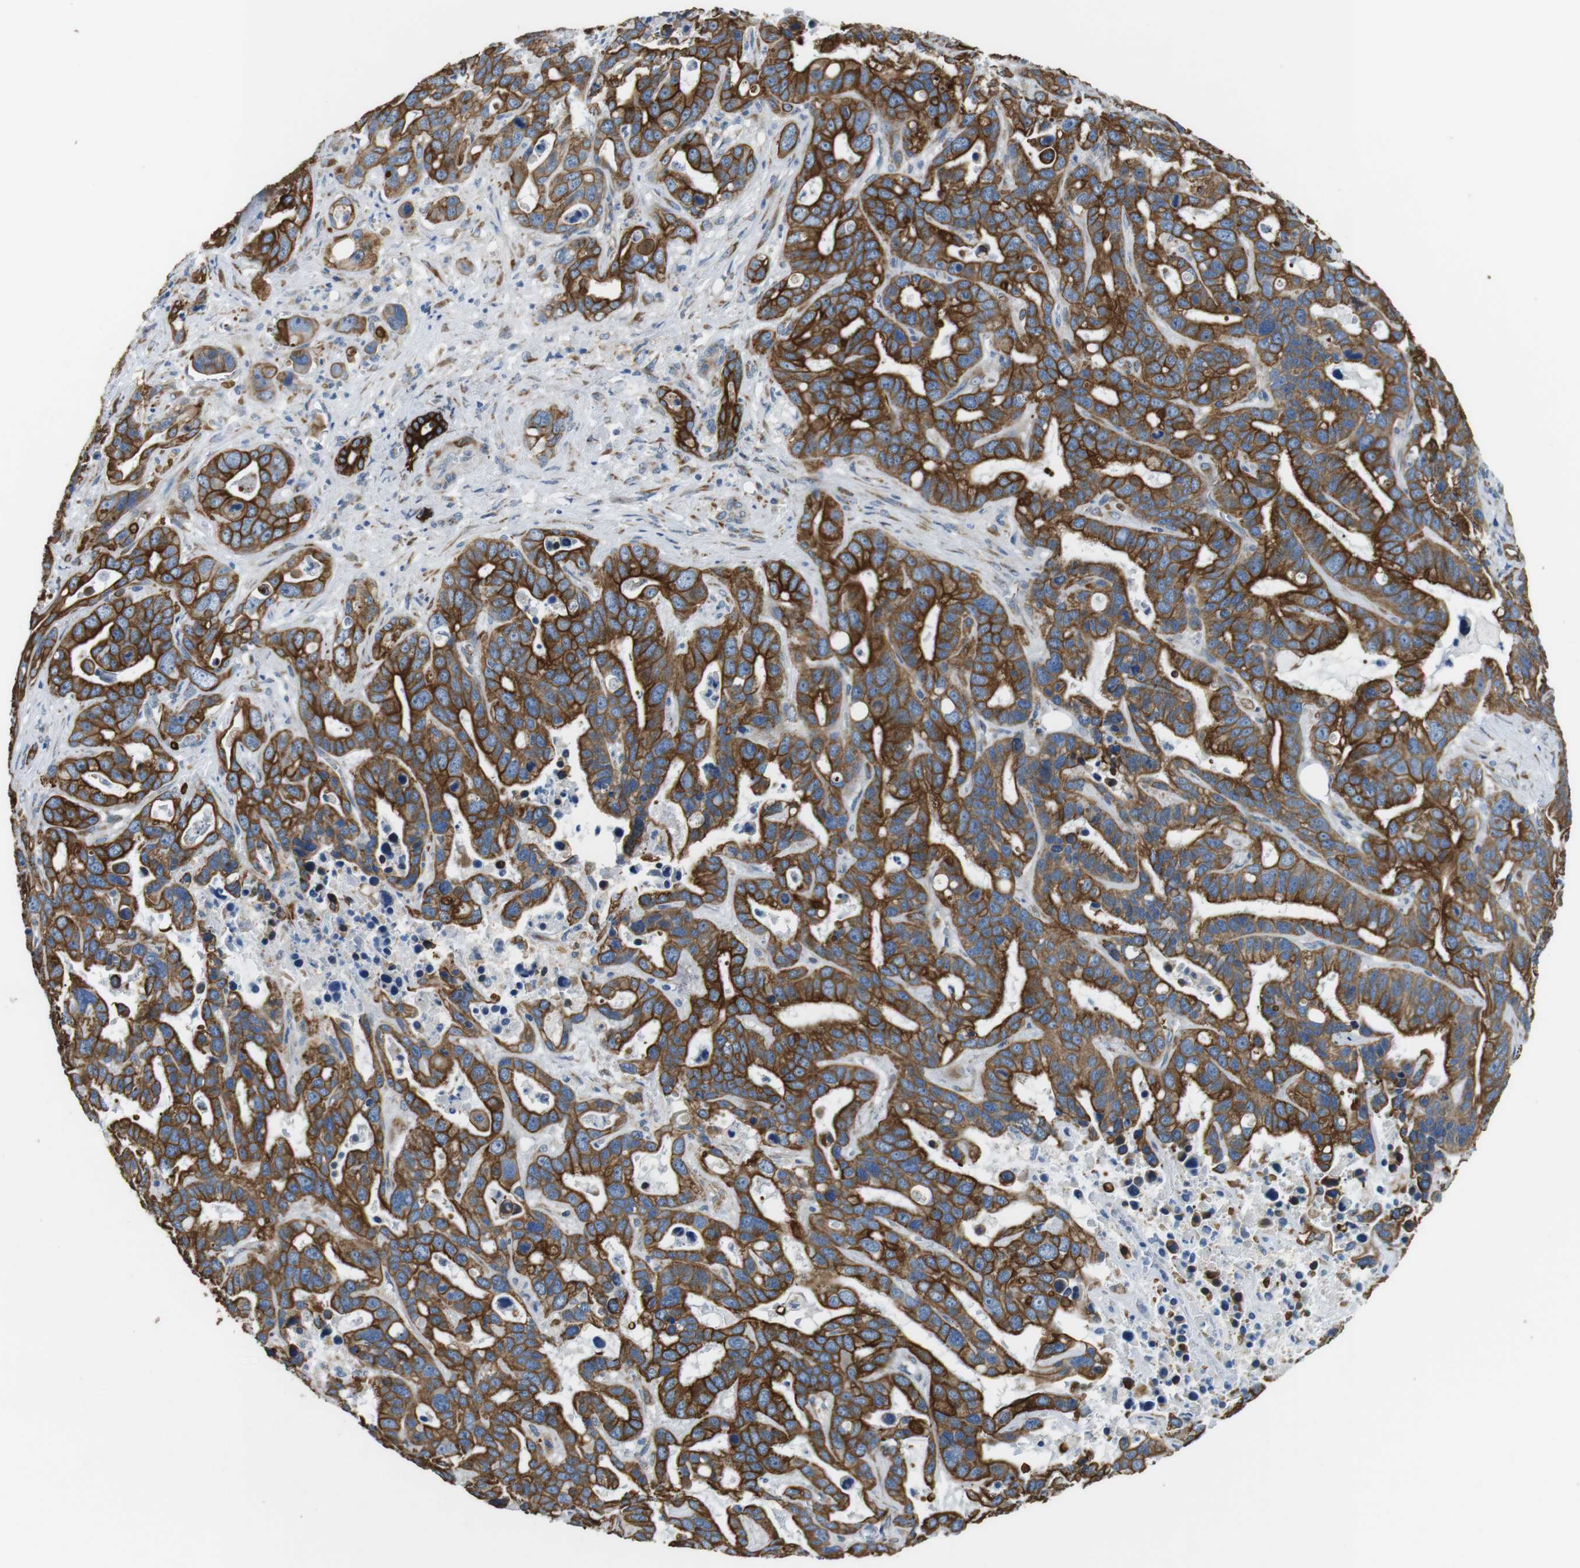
{"staining": {"intensity": "strong", "quantity": ">75%", "location": "cytoplasmic/membranous"}, "tissue": "liver cancer", "cell_type": "Tumor cells", "image_type": "cancer", "snomed": [{"axis": "morphology", "description": "Cholangiocarcinoma"}, {"axis": "topography", "description": "Liver"}], "caption": "High-magnification brightfield microscopy of liver cholangiocarcinoma stained with DAB (3,3'-diaminobenzidine) (brown) and counterstained with hematoxylin (blue). tumor cells exhibit strong cytoplasmic/membranous expression is present in about>75% of cells. (DAB (3,3'-diaminobenzidine) IHC, brown staining for protein, blue staining for nuclei).", "gene": "UNC5CL", "patient": {"sex": "female", "age": 65}}